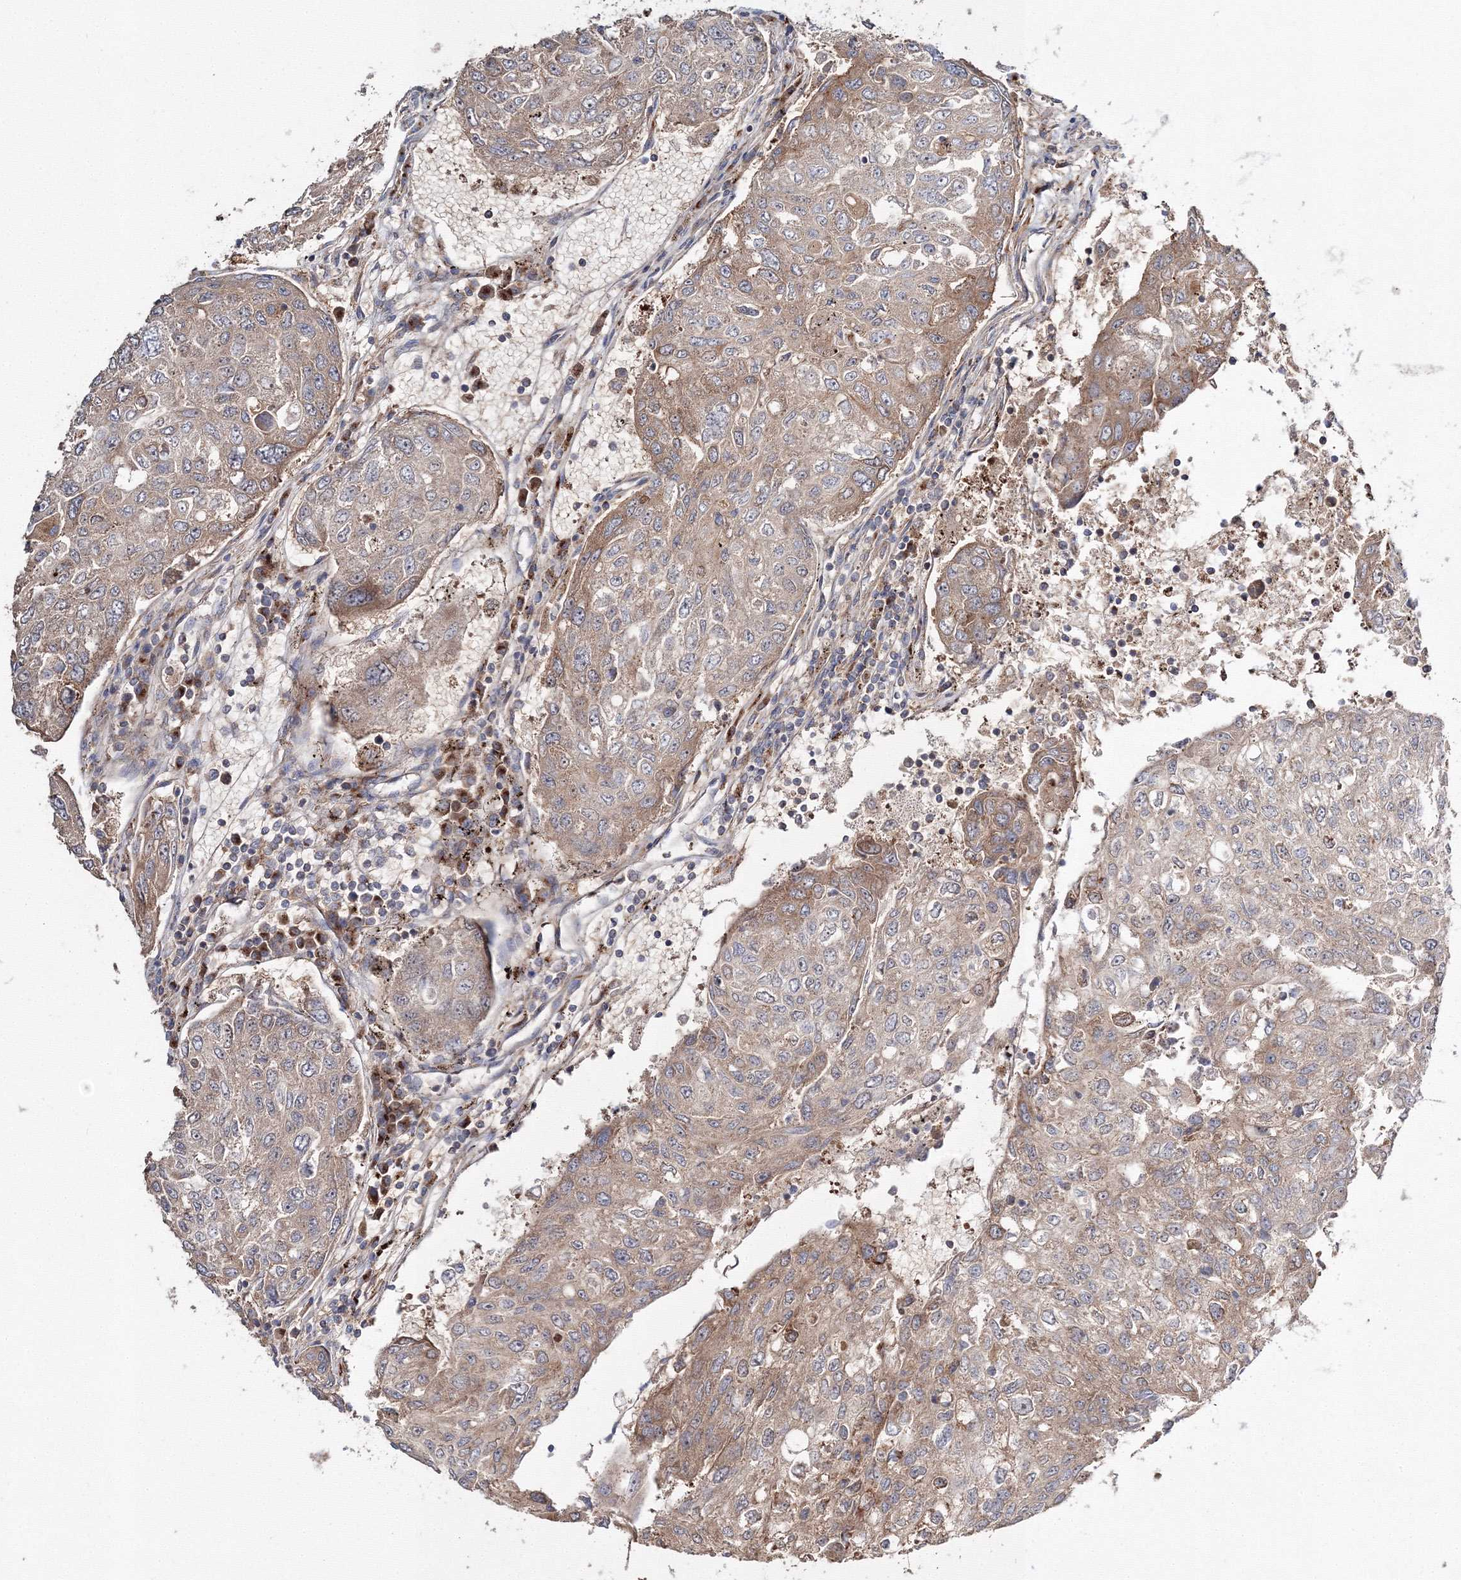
{"staining": {"intensity": "moderate", "quantity": "25%-75%", "location": "cytoplasmic/membranous"}, "tissue": "urothelial cancer", "cell_type": "Tumor cells", "image_type": "cancer", "snomed": [{"axis": "morphology", "description": "Urothelial carcinoma, High grade"}, {"axis": "topography", "description": "Lymph node"}, {"axis": "topography", "description": "Urinary bladder"}], "caption": "This histopathology image displays immunohistochemistry staining of human urothelial cancer, with medium moderate cytoplasmic/membranous positivity in about 25%-75% of tumor cells.", "gene": "DDO", "patient": {"sex": "male", "age": 51}}